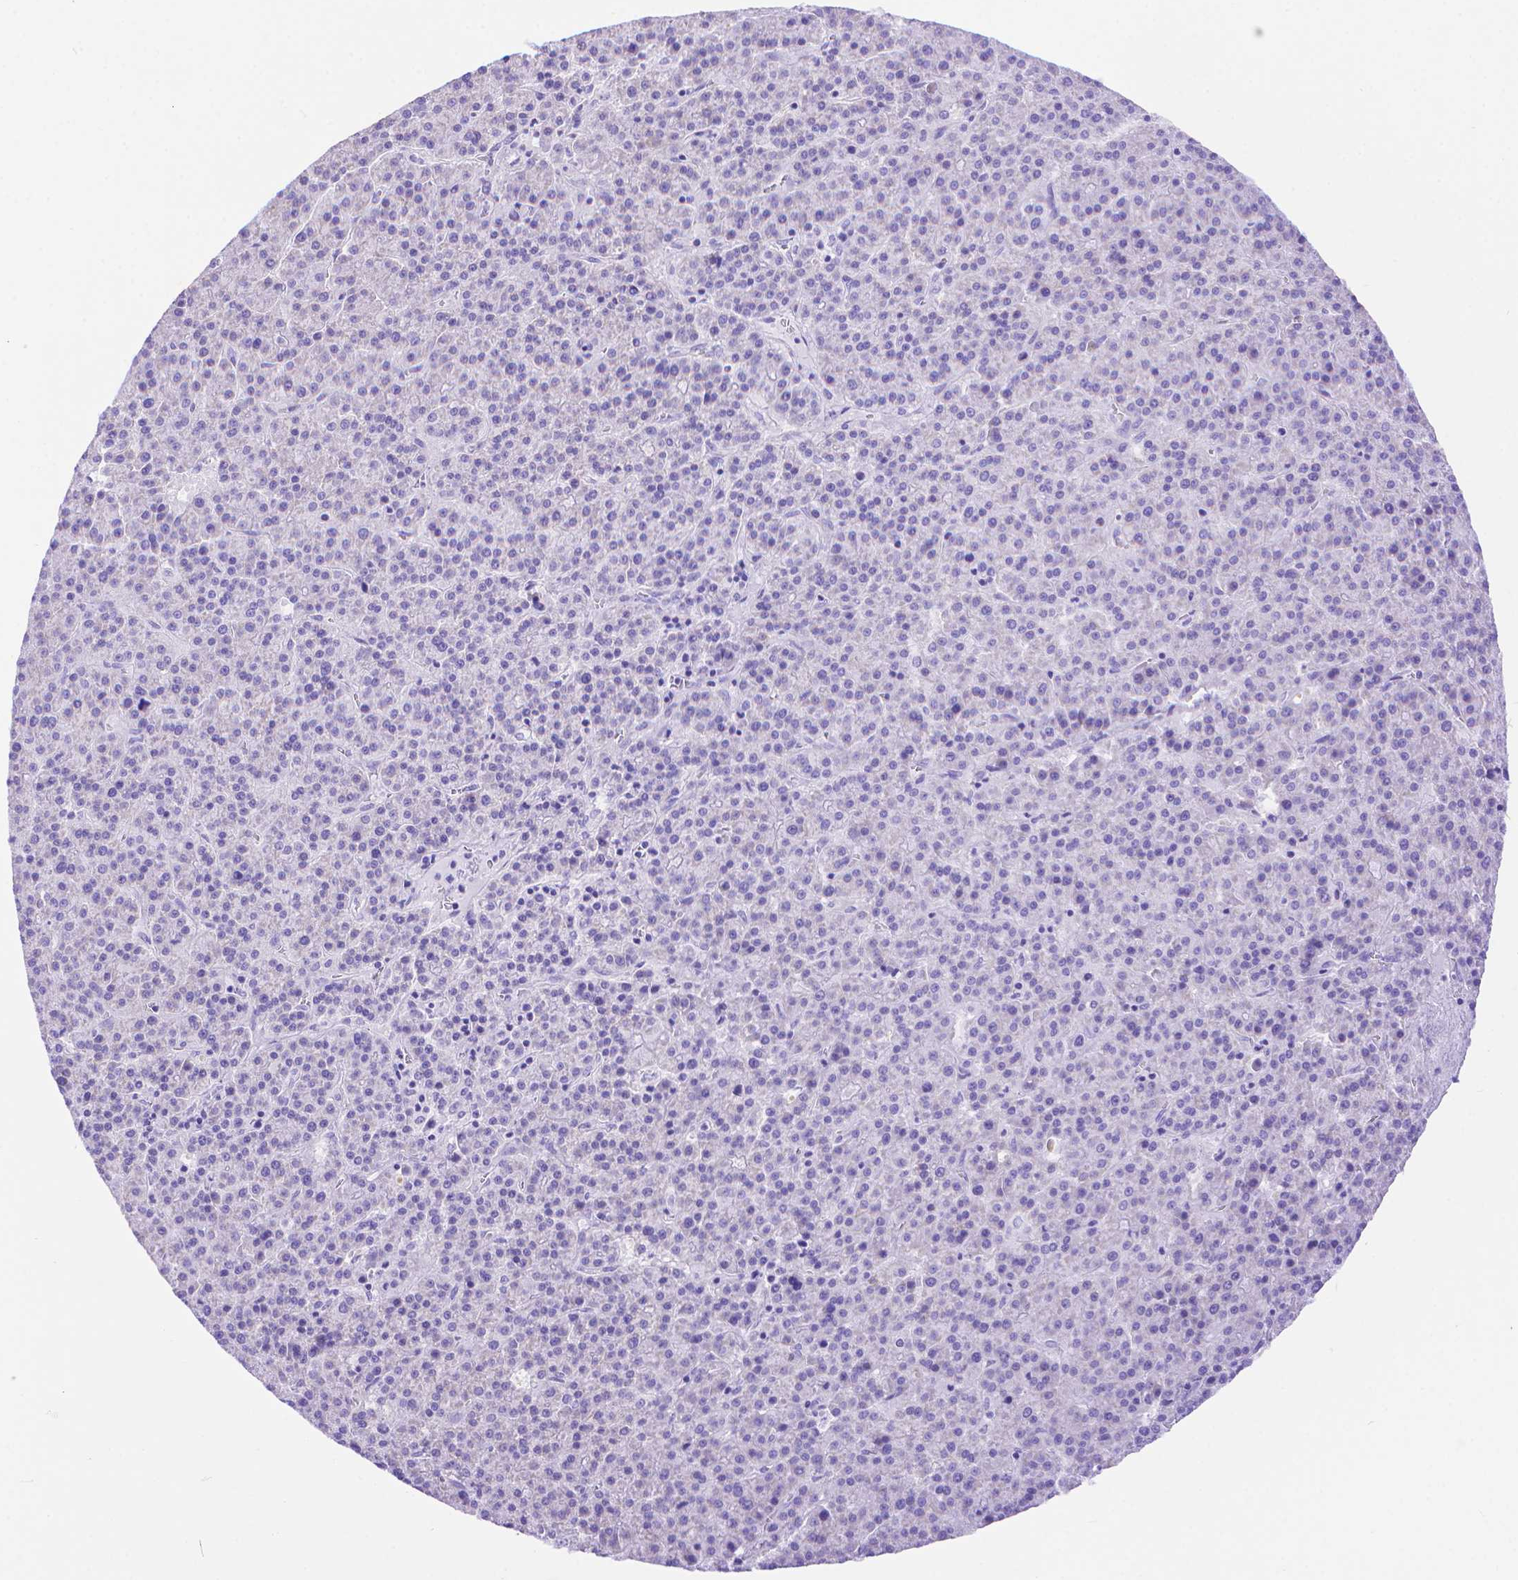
{"staining": {"intensity": "negative", "quantity": "none", "location": "none"}, "tissue": "liver cancer", "cell_type": "Tumor cells", "image_type": "cancer", "snomed": [{"axis": "morphology", "description": "Carcinoma, Hepatocellular, NOS"}, {"axis": "topography", "description": "Liver"}], "caption": "The micrograph displays no staining of tumor cells in liver hepatocellular carcinoma.", "gene": "DHRS2", "patient": {"sex": "female", "age": 58}}